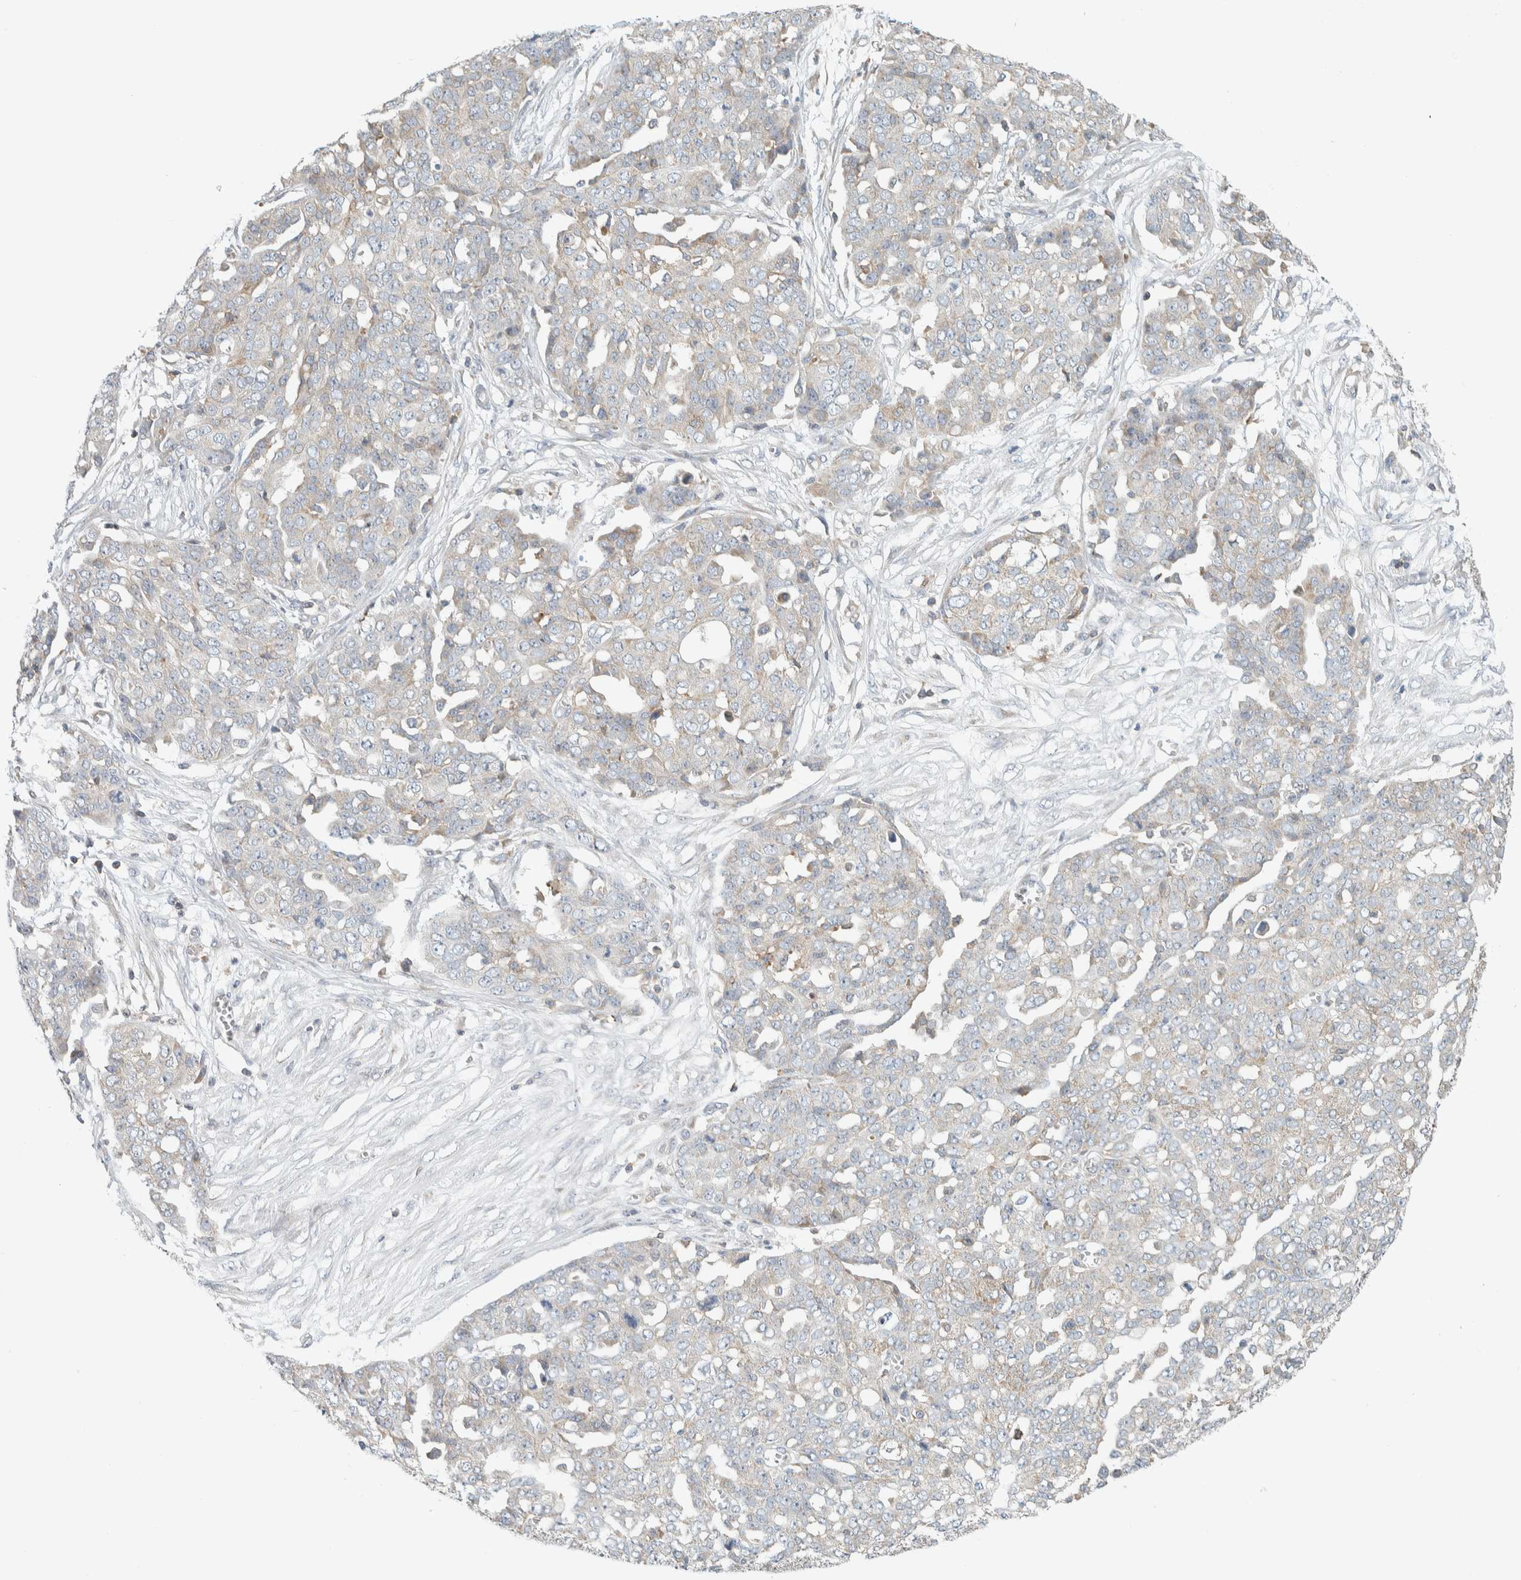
{"staining": {"intensity": "negative", "quantity": "none", "location": "none"}, "tissue": "ovarian cancer", "cell_type": "Tumor cells", "image_type": "cancer", "snomed": [{"axis": "morphology", "description": "Cystadenocarcinoma, serous, NOS"}, {"axis": "topography", "description": "Soft tissue"}, {"axis": "topography", "description": "Ovary"}], "caption": "Immunohistochemistry (IHC) of ovarian serous cystadenocarcinoma displays no positivity in tumor cells.", "gene": "CCDC57", "patient": {"sex": "female", "age": 57}}